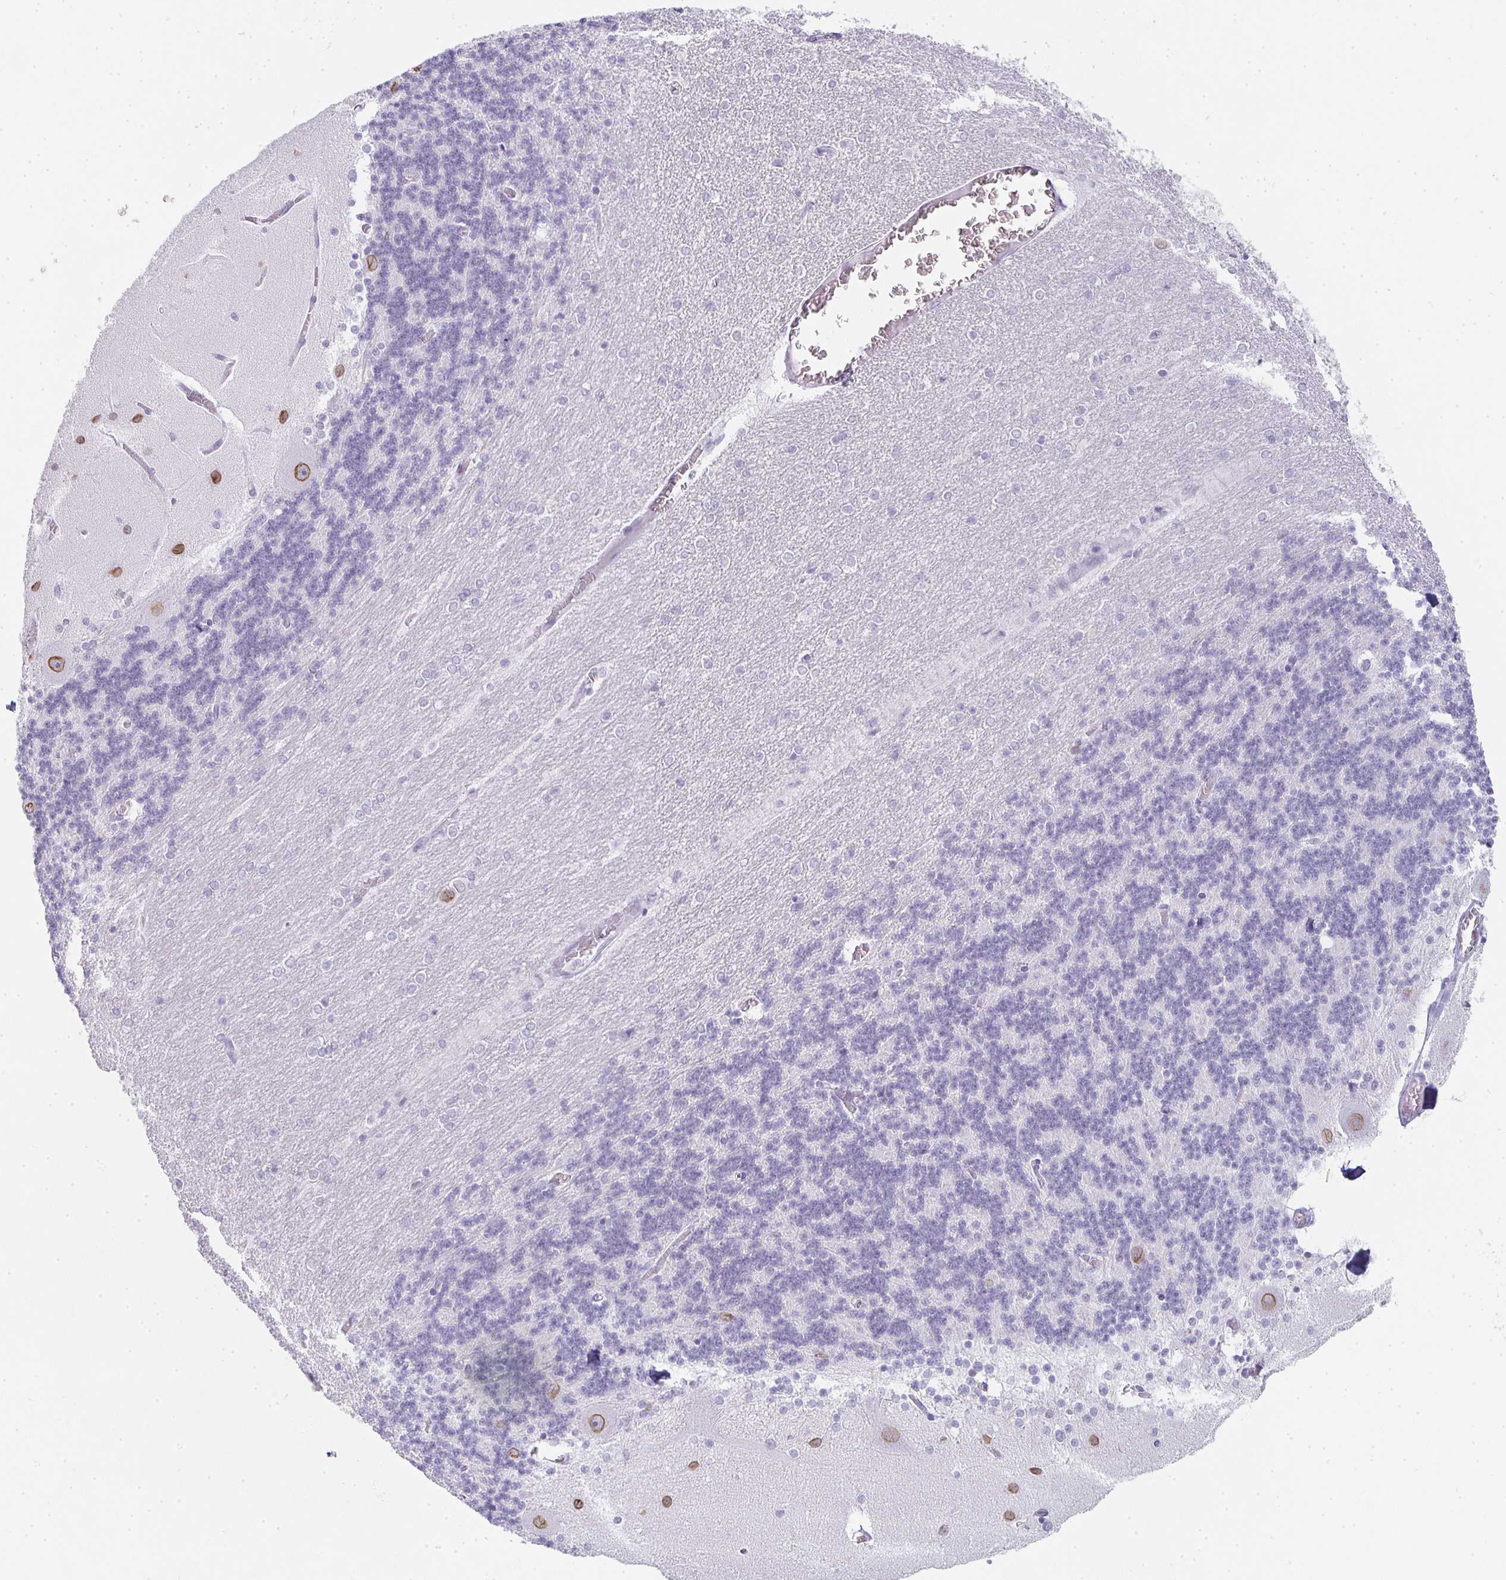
{"staining": {"intensity": "negative", "quantity": "none", "location": "none"}, "tissue": "cerebellum", "cell_type": "Cells in granular layer", "image_type": "normal", "snomed": [{"axis": "morphology", "description": "Normal tissue, NOS"}, {"axis": "topography", "description": "Cerebellum"}], "caption": "The image exhibits no staining of cells in granular layer in unremarkable cerebellum.", "gene": "TPSD1", "patient": {"sex": "female", "age": 54}}